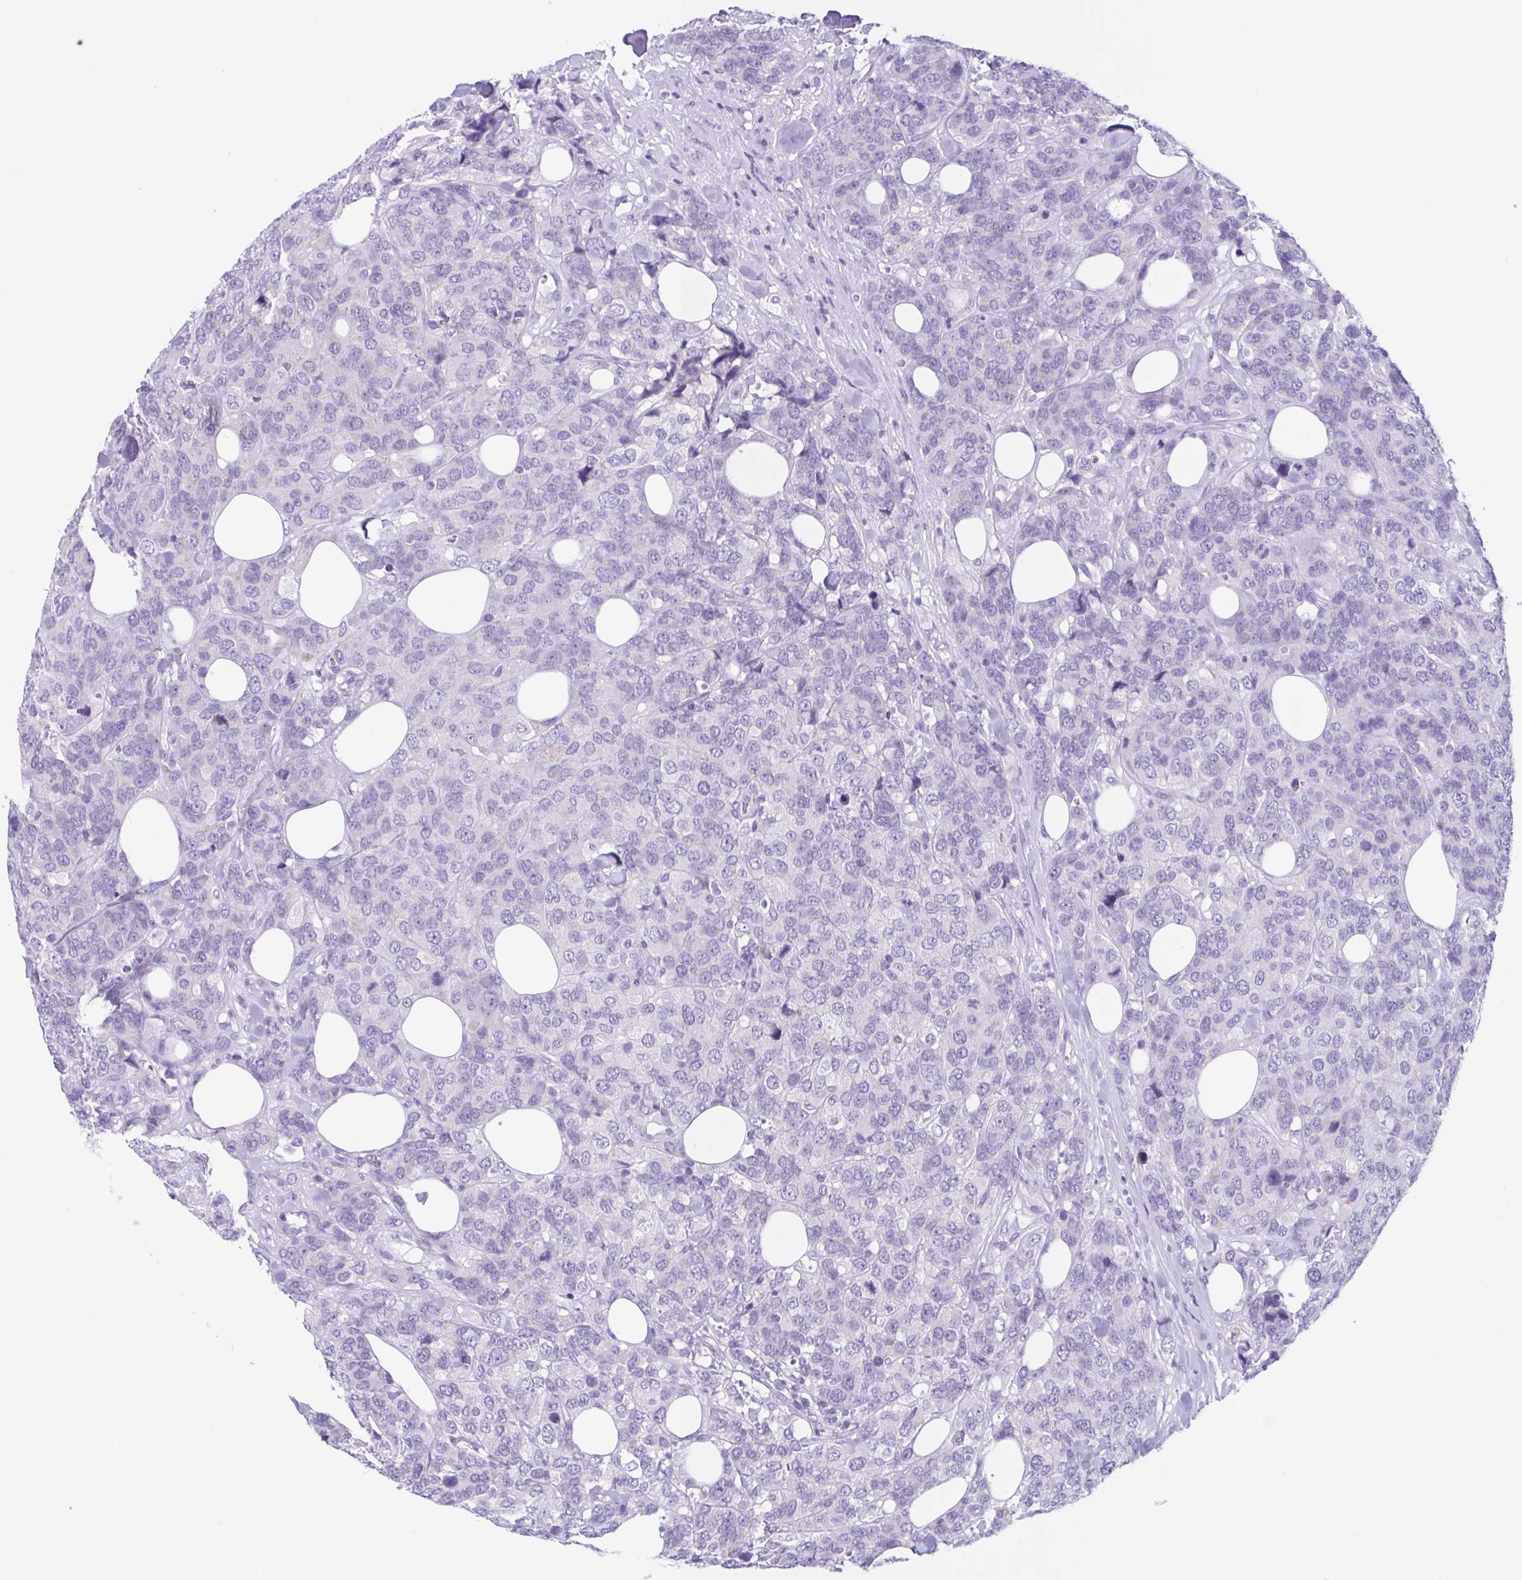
{"staining": {"intensity": "negative", "quantity": "none", "location": "none"}, "tissue": "breast cancer", "cell_type": "Tumor cells", "image_type": "cancer", "snomed": [{"axis": "morphology", "description": "Lobular carcinoma"}, {"axis": "topography", "description": "Breast"}], "caption": "Lobular carcinoma (breast) stained for a protein using immunohistochemistry (IHC) demonstrates no expression tumor cells.", "gene": "INAFM1", "patient": {"sex": "female", "age": 59}}